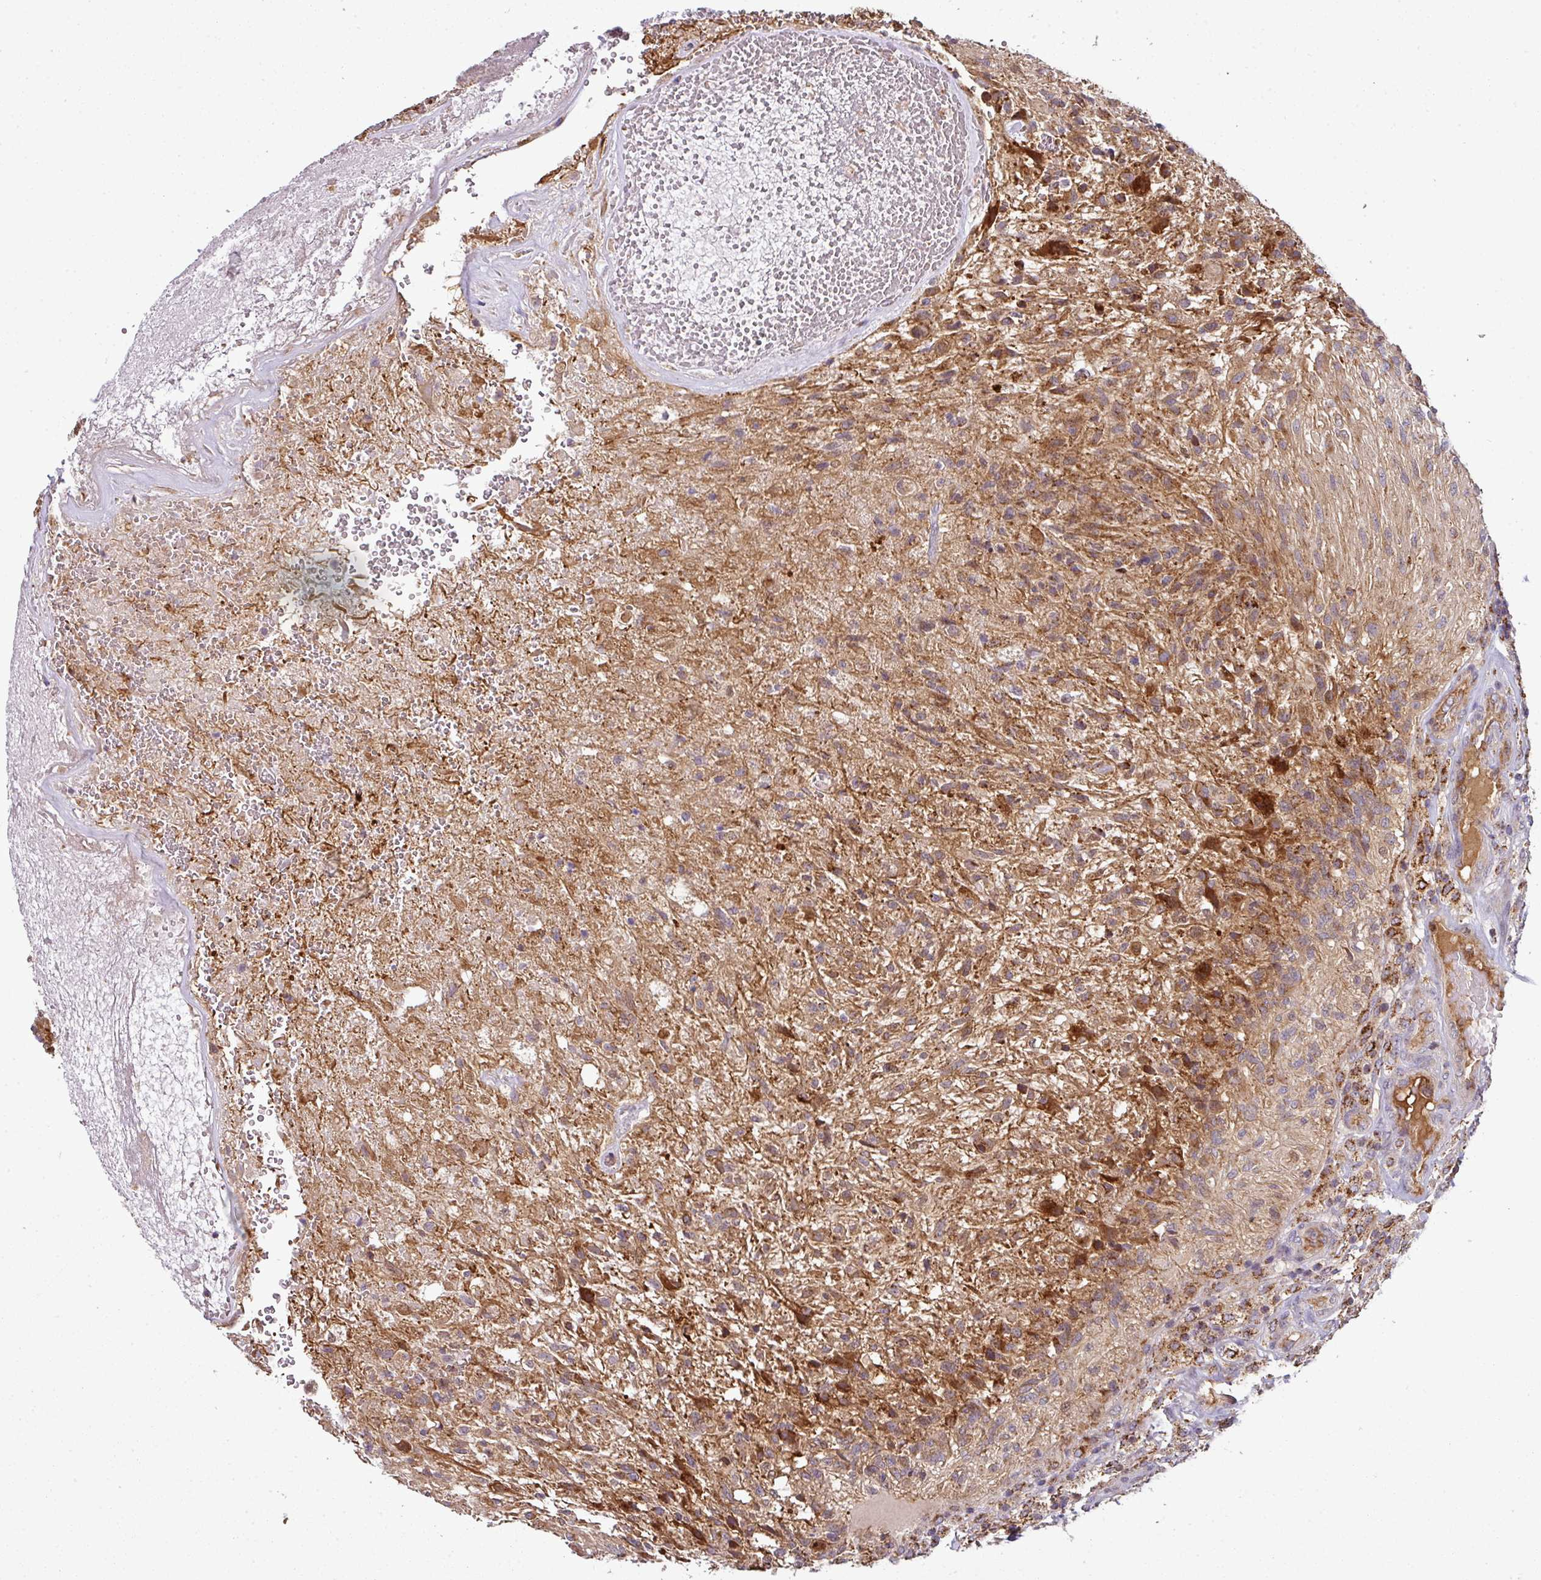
{"staining": {"intensity": "moderate", "quantity": ">75%", "location": "cytoplasmic/membranous"}, "tissue": "glioma", "cell_type": "Tumor cells", "image_type": "cancer", "snomed": [{"axis": "morphology", "description": "Glioma, malignant, High grade"}, {"axis": "topography", "description": "Brain"}], "caption": "Glioma was stained to show a protein in brown. There is medium levels of moderate cytoplasmic/membranous positivity in approximately >75% of tumor cells.", "gene": "PRELID3B", "patient": {"sex": "male", "age": 56}}